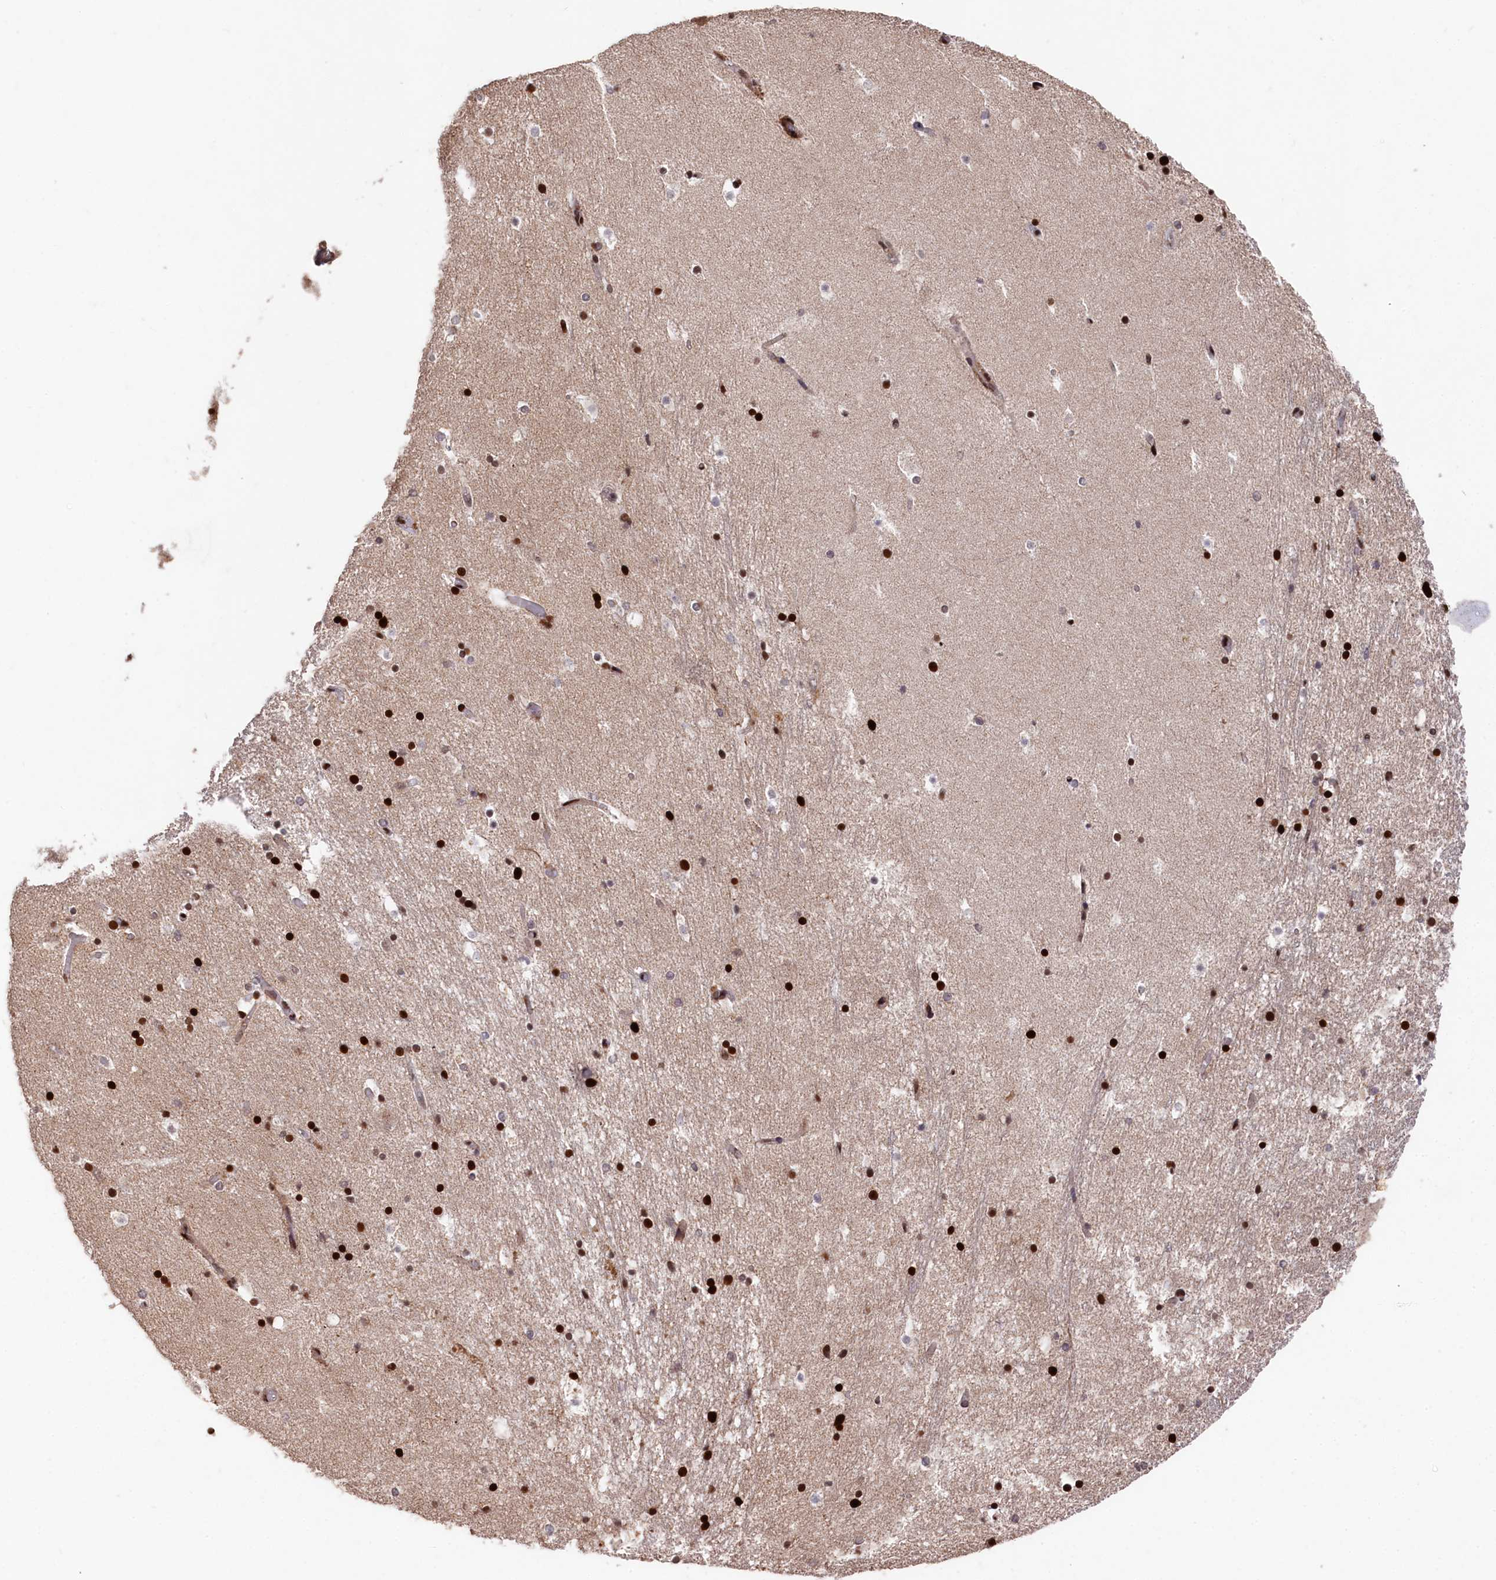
{"staining": {"intensity": "strong", "quantity": "25%-75%", "location": "nuclear"}, "tissue": "hippocampus", "cell_type": "Glial cells", "image_type": "normal", "snomed": [{"axis": "morphology", "description": "Normal tissue, NOS"}, {"axis": "topography", "description": "Hippocampus"}], "caption": "Hippocampus stained with immunohistochemistry (IHC) displays strong nuclear expression in about 25%-75% of glial cells.", "gene": "MCF2L2", "patient": {"sex": "female", "age": 52}}